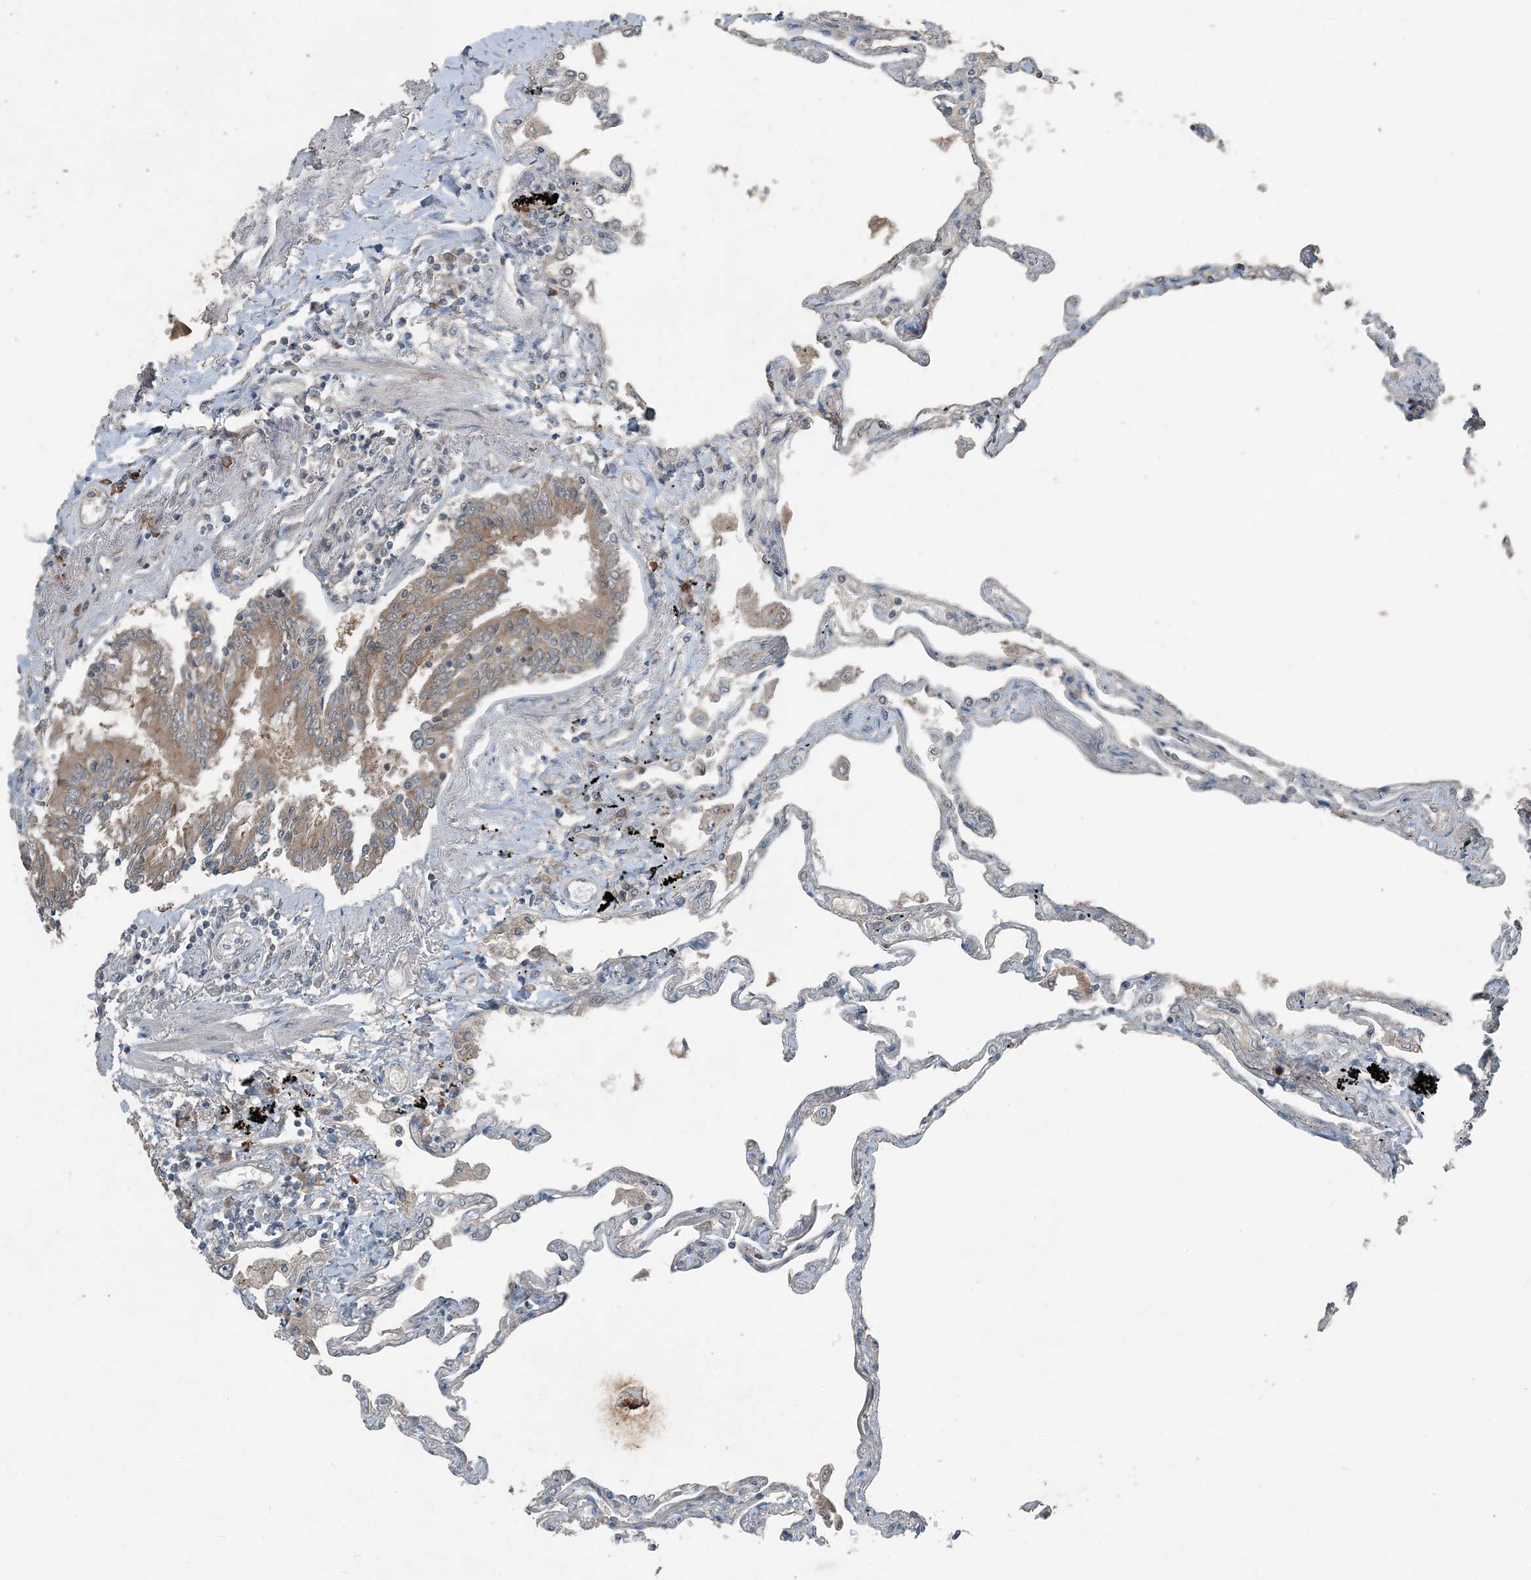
{"staining": {"intensity": "weak", "quantity": "<25%", "location": "cytoplasmic/membranous"}, "tissue": "lung", "cell_type": "Alveolar cells", "image_type": "normal", "snomed": [{"axis": "morphology", "description": "Normal tissue, NOS"}, {"axis": "topography", "description": "Lung"}], "caption": "IHC of benign human lung reveals no positivity in alveolar cells.", "gene": "MDN1", "patient": {"sex": "female", "age": 67}}